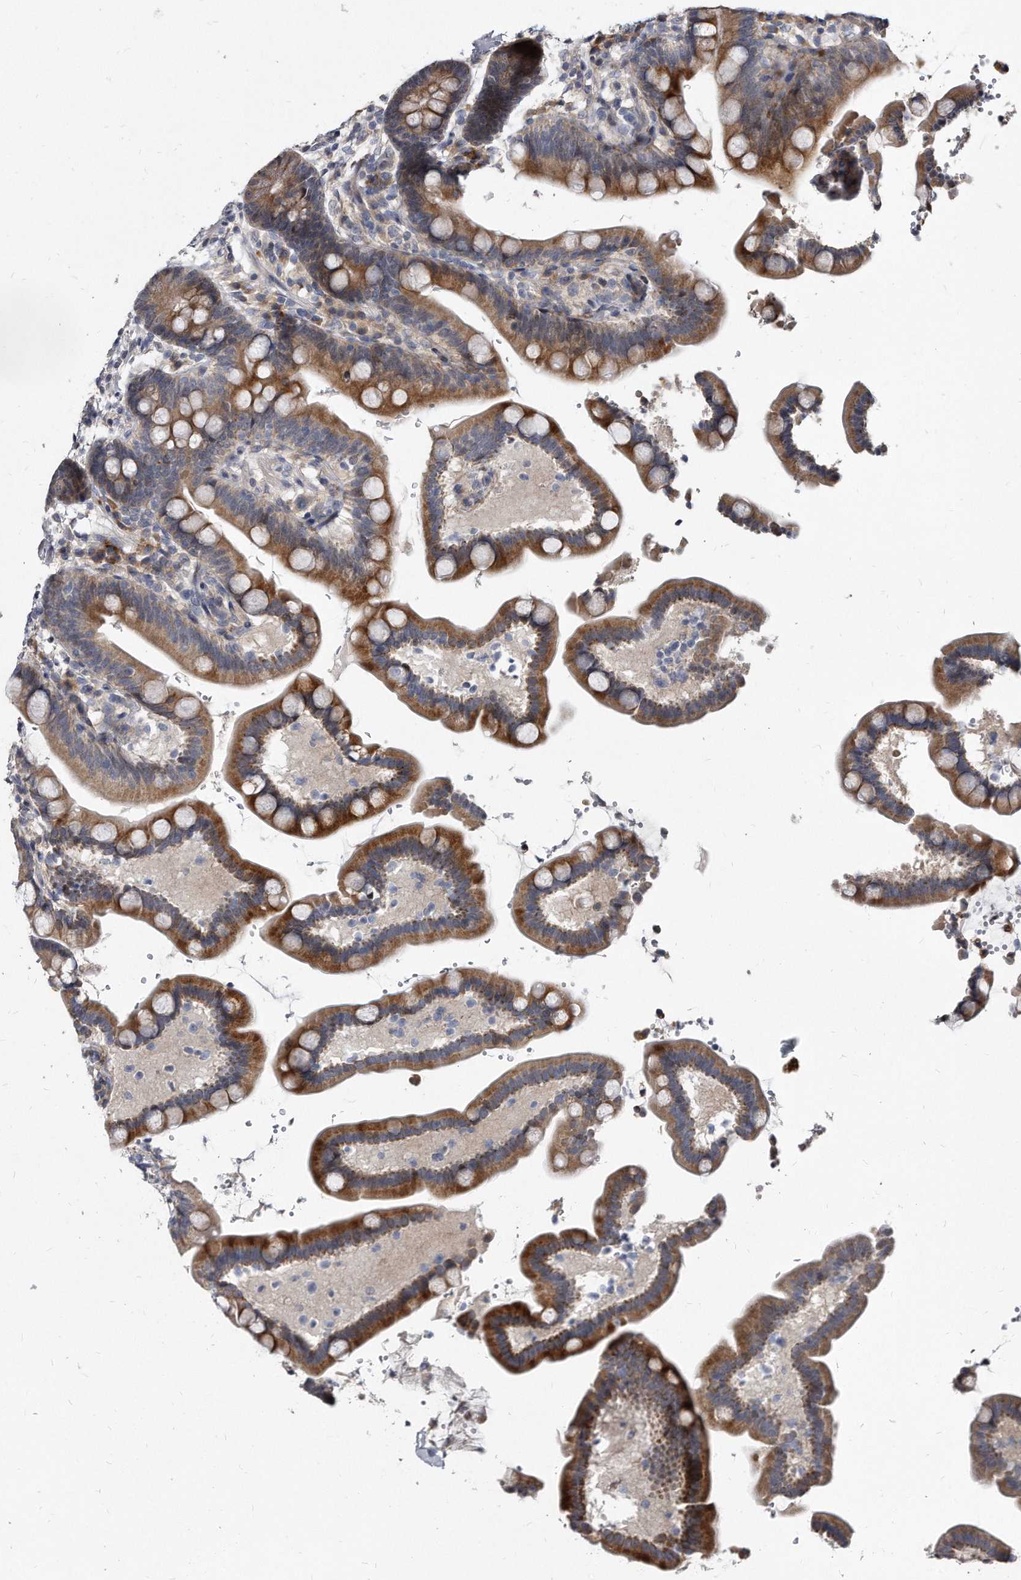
{"staining": {"intensity": "negative", "quantity": "none", "location": "none"}, "tissue": "colon", "cell_type": "Endothelial cells", "image_type": "normal", "snomed": [{"axis": "morphology", "description": "Normal tissue, NOS"}, {"axis": "topography", "description": "Smooth muscle"}, {"axis": "topography", "description": "Colon"}], "caption": "IHC image of benign colon stained for a protein (brown), which demonstrates no positivity in endothelial cells. (DAB (3,3'-diaminobenzidine) immunohistochemistry, high magnification).", "gene": "KLHDC3", "patient": {"sex": "male", "age": 73}}